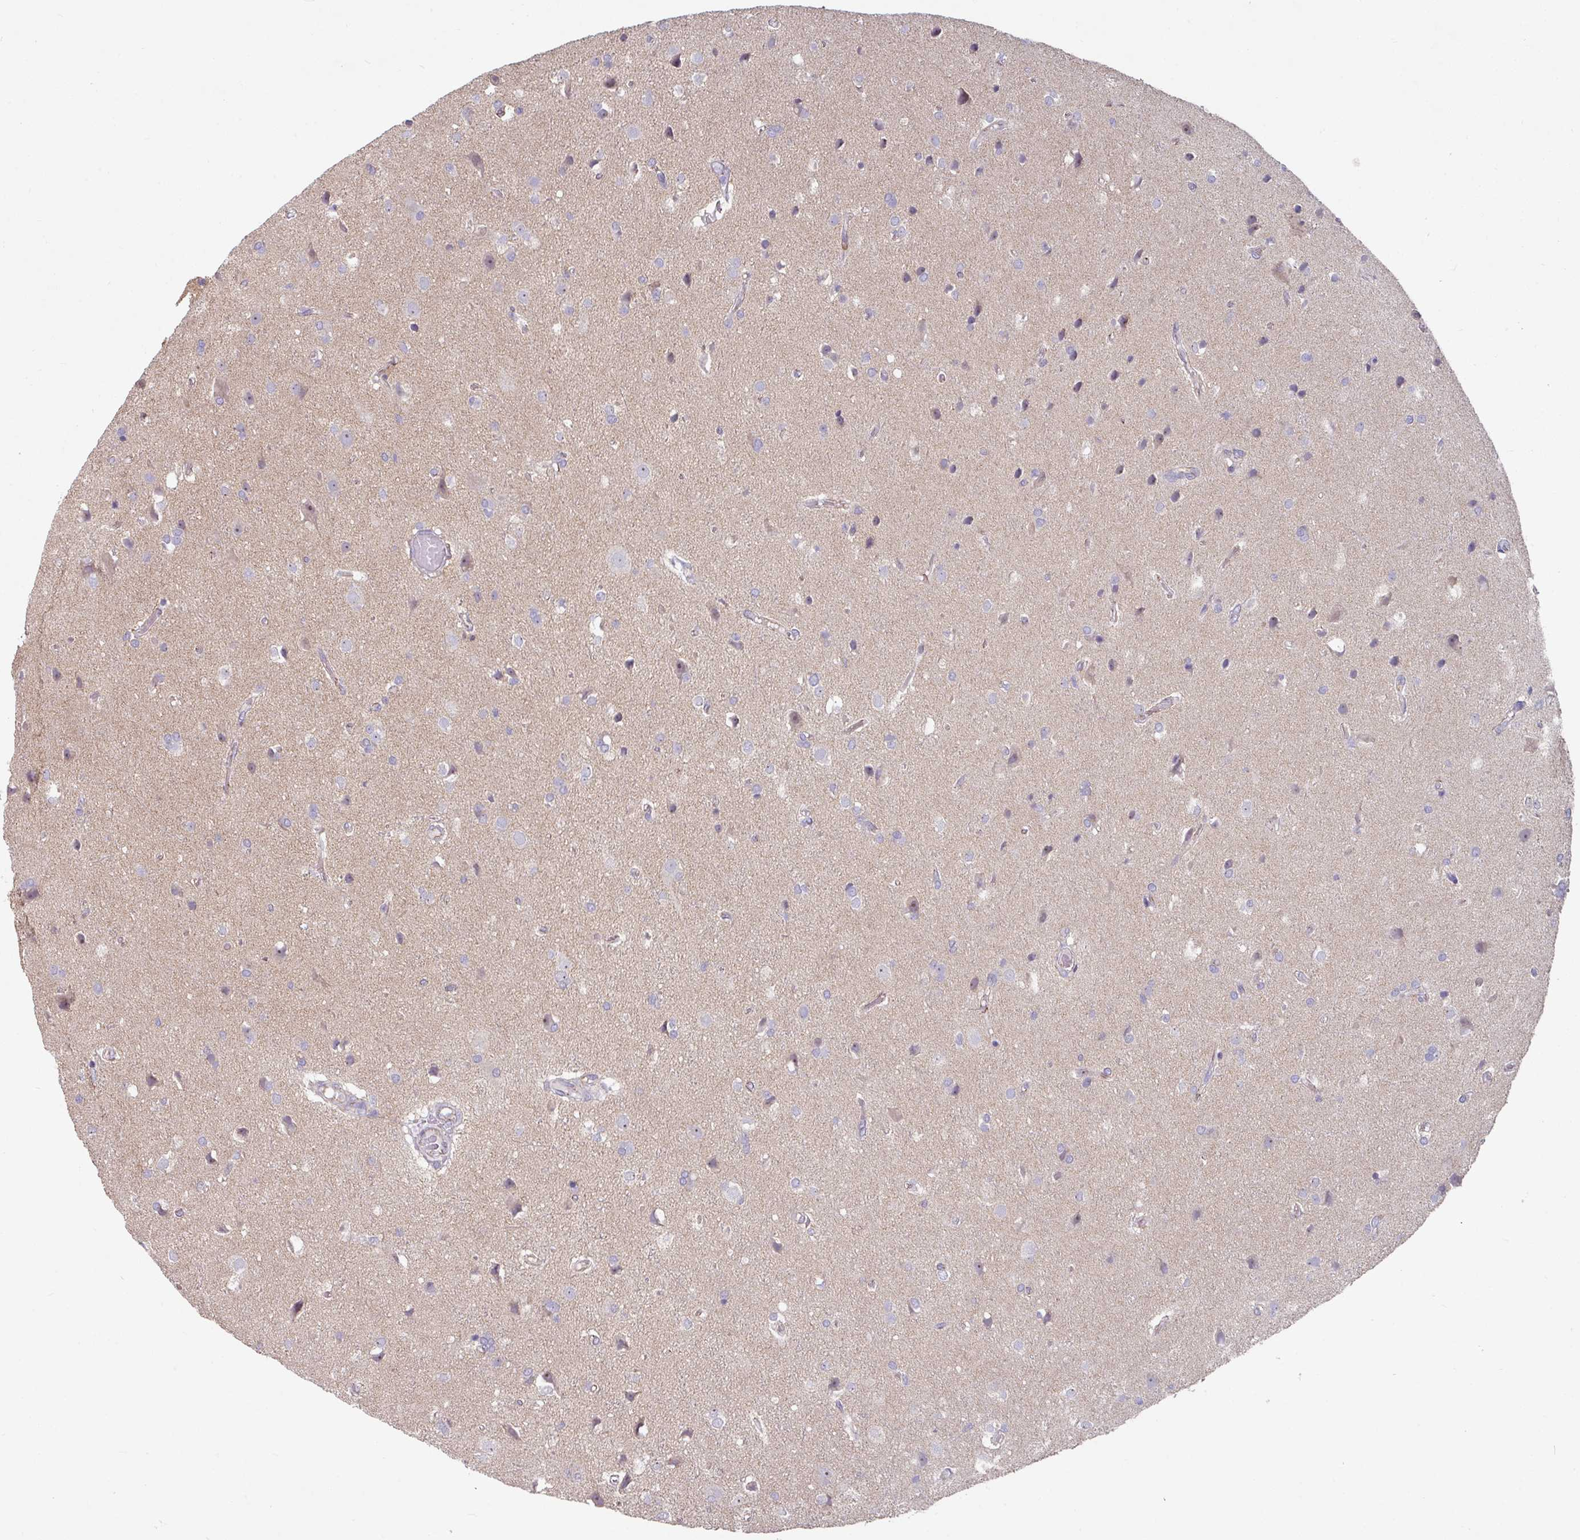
{"staining": {"intensity": "negative", "quantity": "none", "location": "none"}, "tissue": "glioma", "cell_type": "Tumor cells", "image_type": "cancer", "snomed": [{"axis": "morphology", "description": "Glioma, malignant, High grade"}, {"axis": "topography", "description": "Brain"}], "caption": "This image is of glioma stained with IHC to label a protein in brown with the nuclei are counter-stained blue. There is no positivity in tumor cells.", "gene": "JUP", "patient": {"sex": "female", "age": 50}}